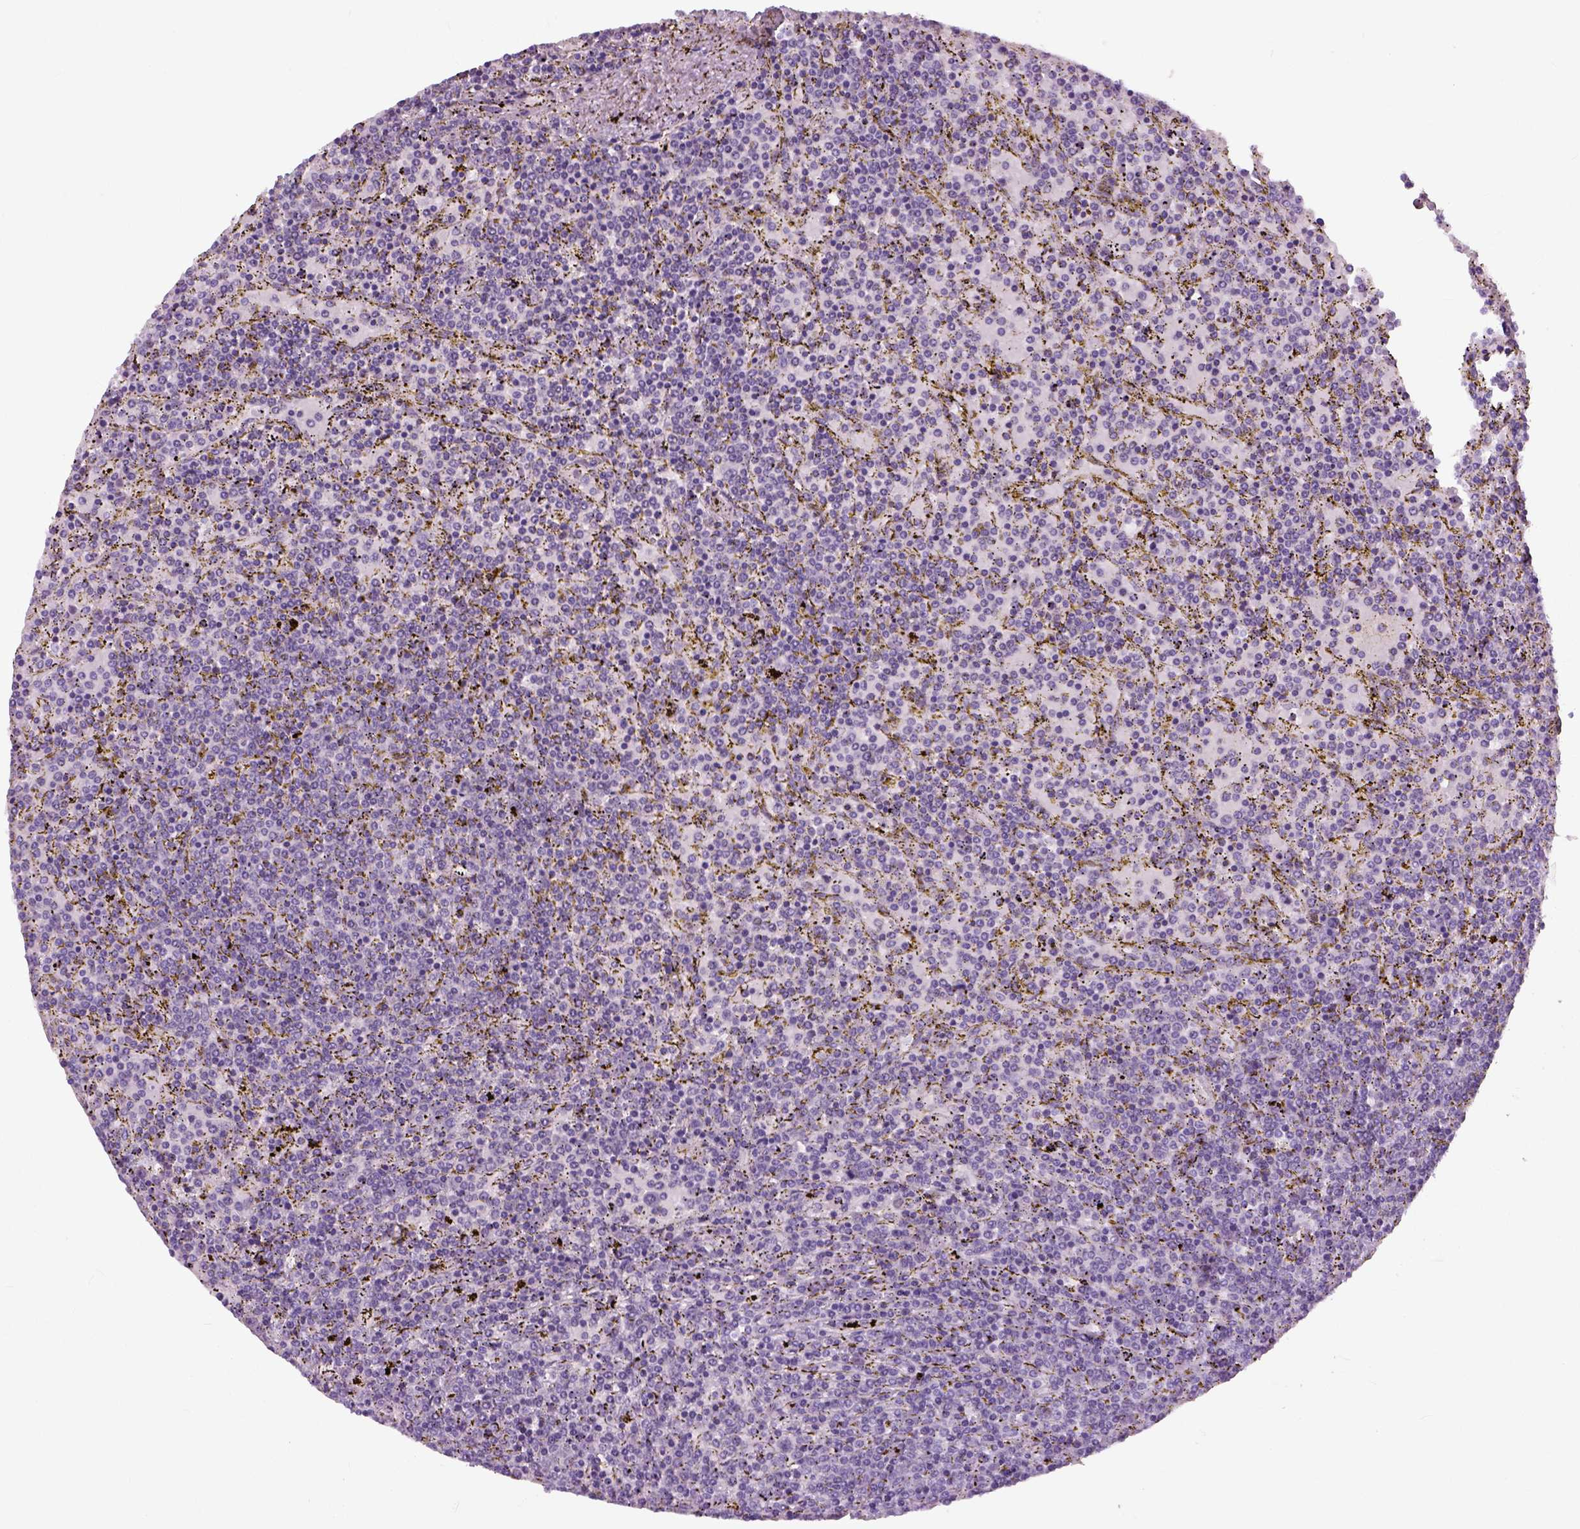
{"staining": {"intensity": "negative", "quantity": "none", "location": "none"}, "tissue": "lymphoma", "cell_type": "Tumor cells", "image_type": "cancer", "snomed": [{"axis": "morphology", "description": "Malignant lymphoma, non-Hodgkin's type, Low grade"}, {"axis": "topography", "description": "Spleen"}], "caption": "An immunohistochemistry histopathology image of lymphoma is shown. There is no staining in tumor cells of lymphoma.", "gene": "NECAB1", "patient": {"sex": "female", "age": 77}}